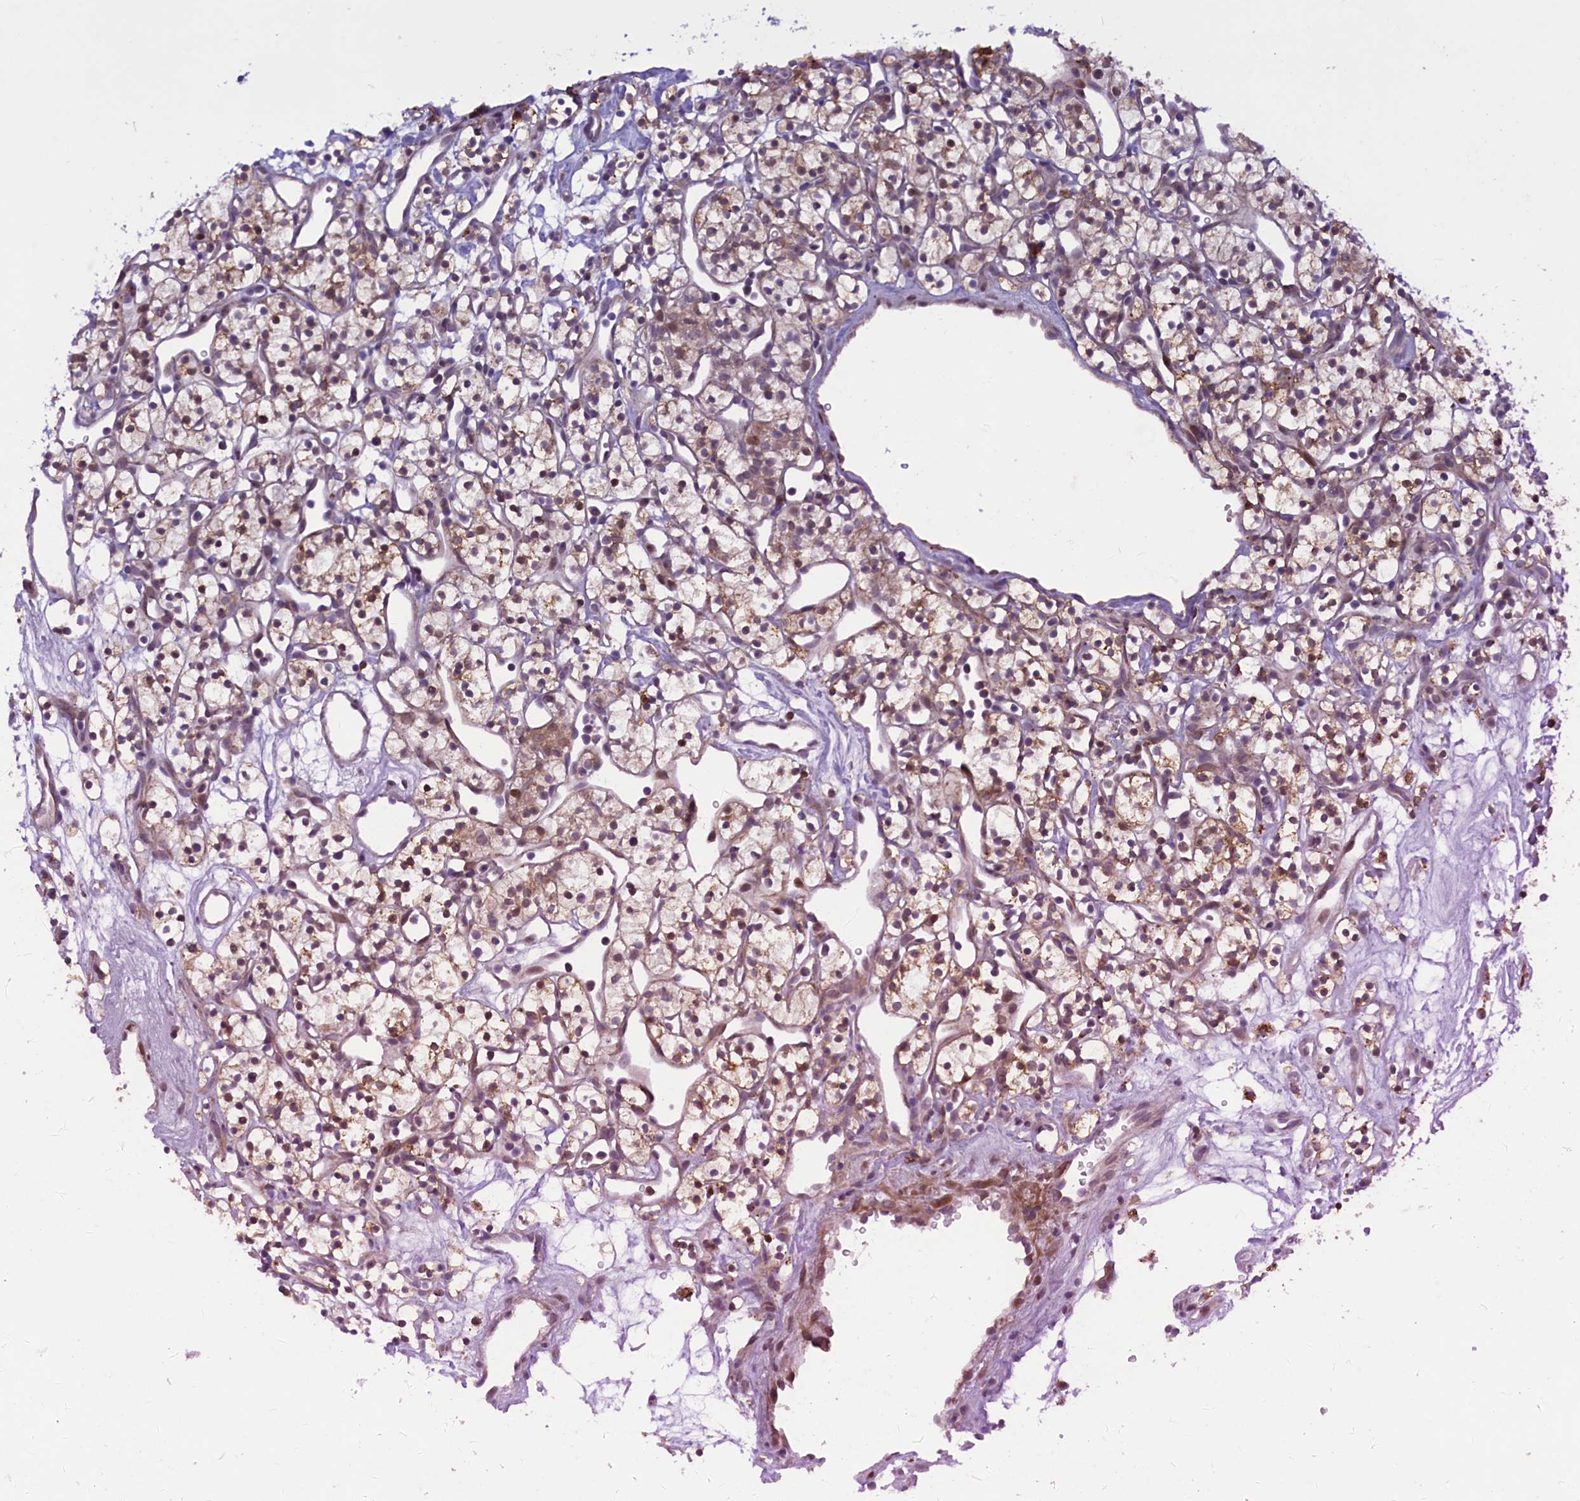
{"staining": {"intensity": "moderate", "quantity": ">75%", "location": "cytoplasmic/membranous"}, "tissue": "renal cancer", "cell_type": "Tumor cells", "image_type": "cancer", "snomed": [{"axis": "morphology", "description": "Adenocarcinoma, NOS"}, {"axis": "topography", "description": "Kidney"}], "caption": "Immunohistochemical staining of renal cancer (adenocarcinoma) shows medium levels of moderate cytoplasmic/membranous staining in approximately >75% of tumor cells.", "gene": "MIEF2", "patient": {"sex": "female", "age": 57}}